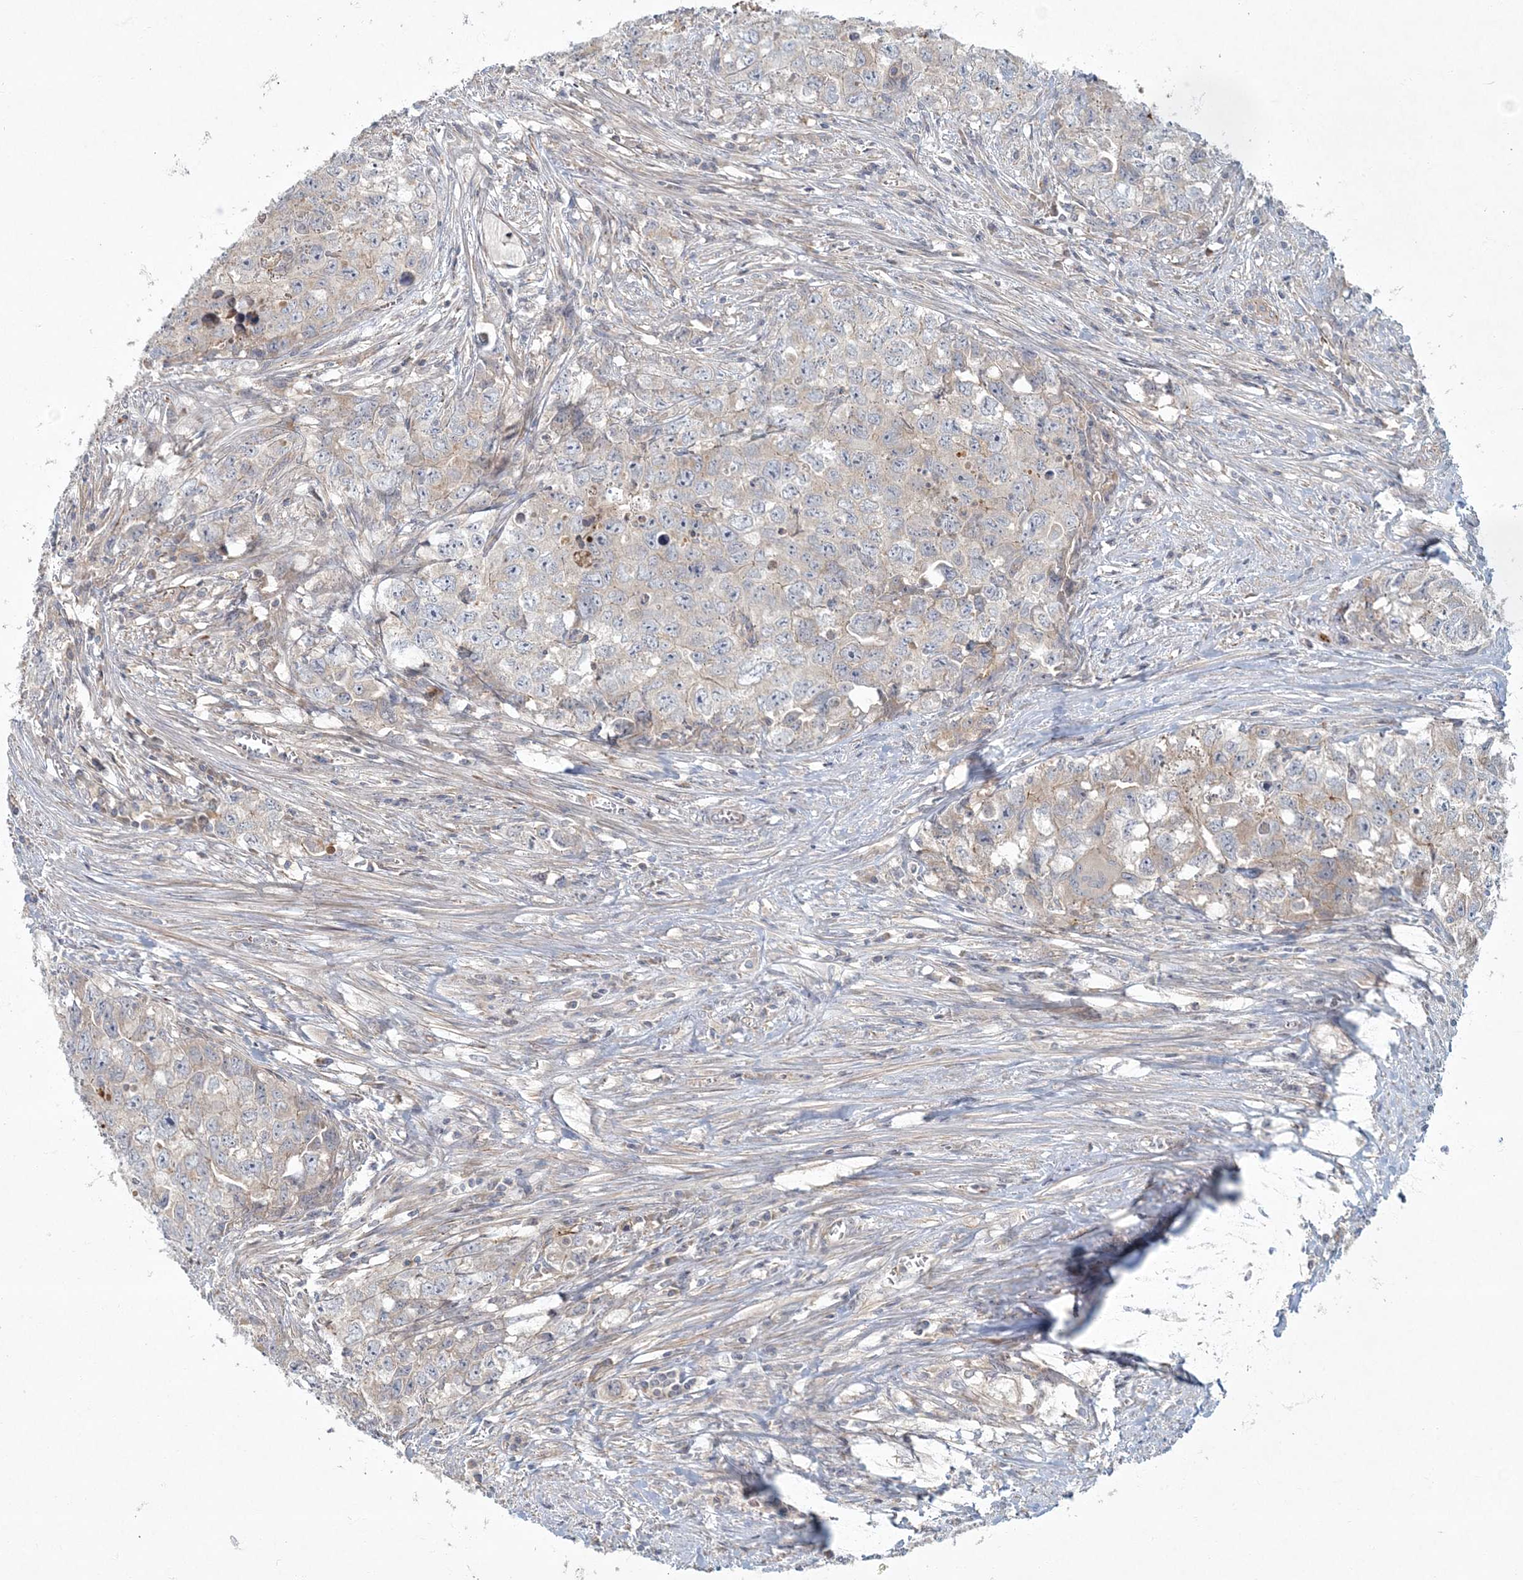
{"staining": {"intensity": "negative", "quantity": "none", "location": "none"}, "tissue": "testis cancer", "cell_type": "Tumor cells", "image_type": "cancer", "snomed": [{"axis": "morphology", "description": "Seminoma, NOS"}, {"axis": "morphology", "description": "Carcinoma, Embryonal, NOS"}, {"axis": "topography", "description": "Testis"}], "caption": "Human testis seminoma stained for a protein using IHC shows no positivity in tumor cells.", "gene": "ARHGEF38", "patient": {"sex": "male", "age": 43}}